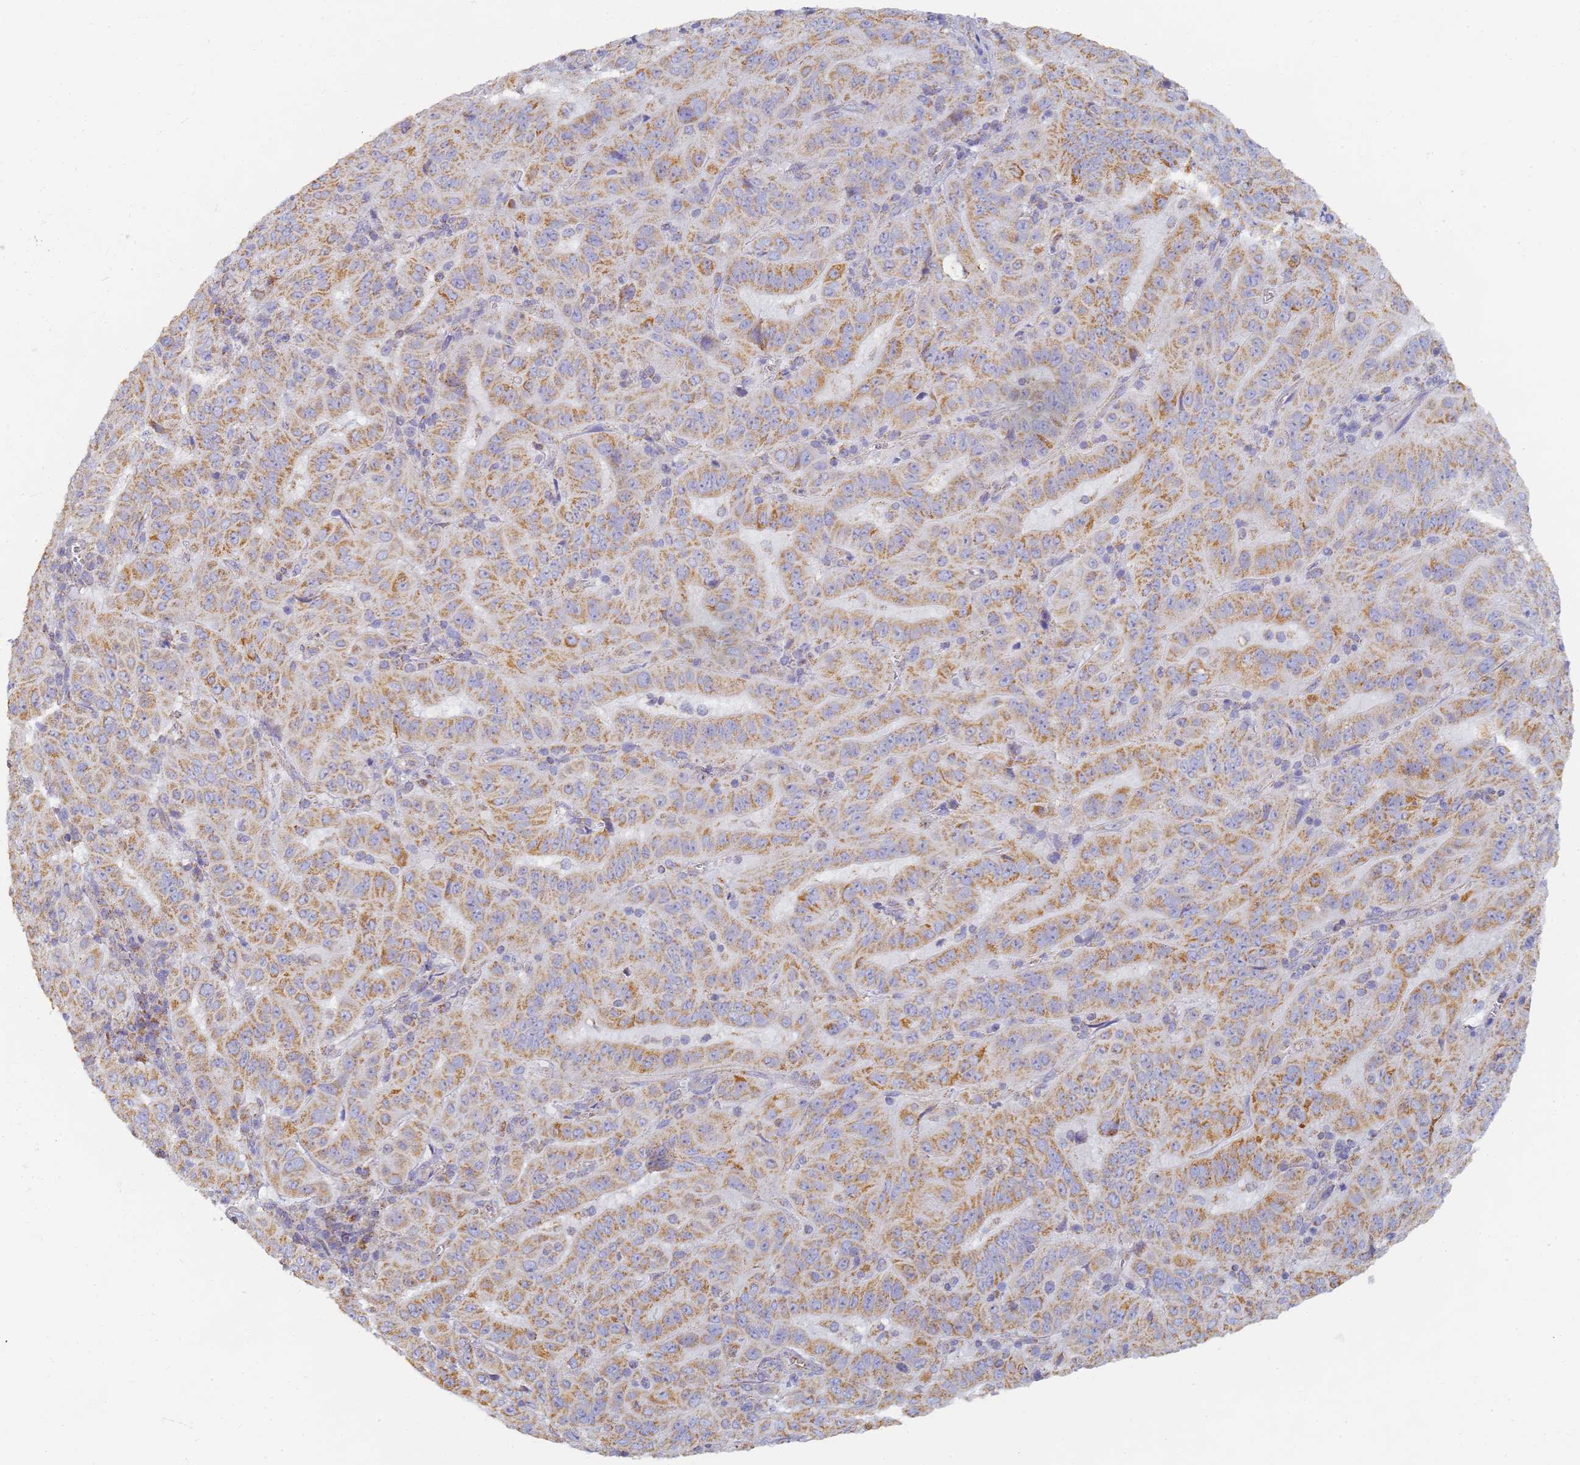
{"staining": {"intensity": "moderate", "quantity": "25%-75%", "location": "cytoplasmic/membranous"}, "tissue": "pancreatic cancer", "cell_type": "Tumor cells", "image_type": "cancer", "snomed": [{"axis": "morphology", "description": "Adenocarcinoma, NOS"}, {"axis": "topography", "description": "Pancreas"}], "caption": "Immunohistochemistry staining of adenocarcinoma (pancreatic), which exhibits medium levels of moderate cytoplasmic/membranous staining in about 25%-75% of tumor cells indicating moderate cytoplasmic/membranous protein expression. The staining was performed using DAB (3,3'-diaminobenzidine) (brown) for protein detection and nuclei were counterstained in hematoxylin (blue).", "gene": "UTP23", "patient": {"sex": "male", "age": 63}}